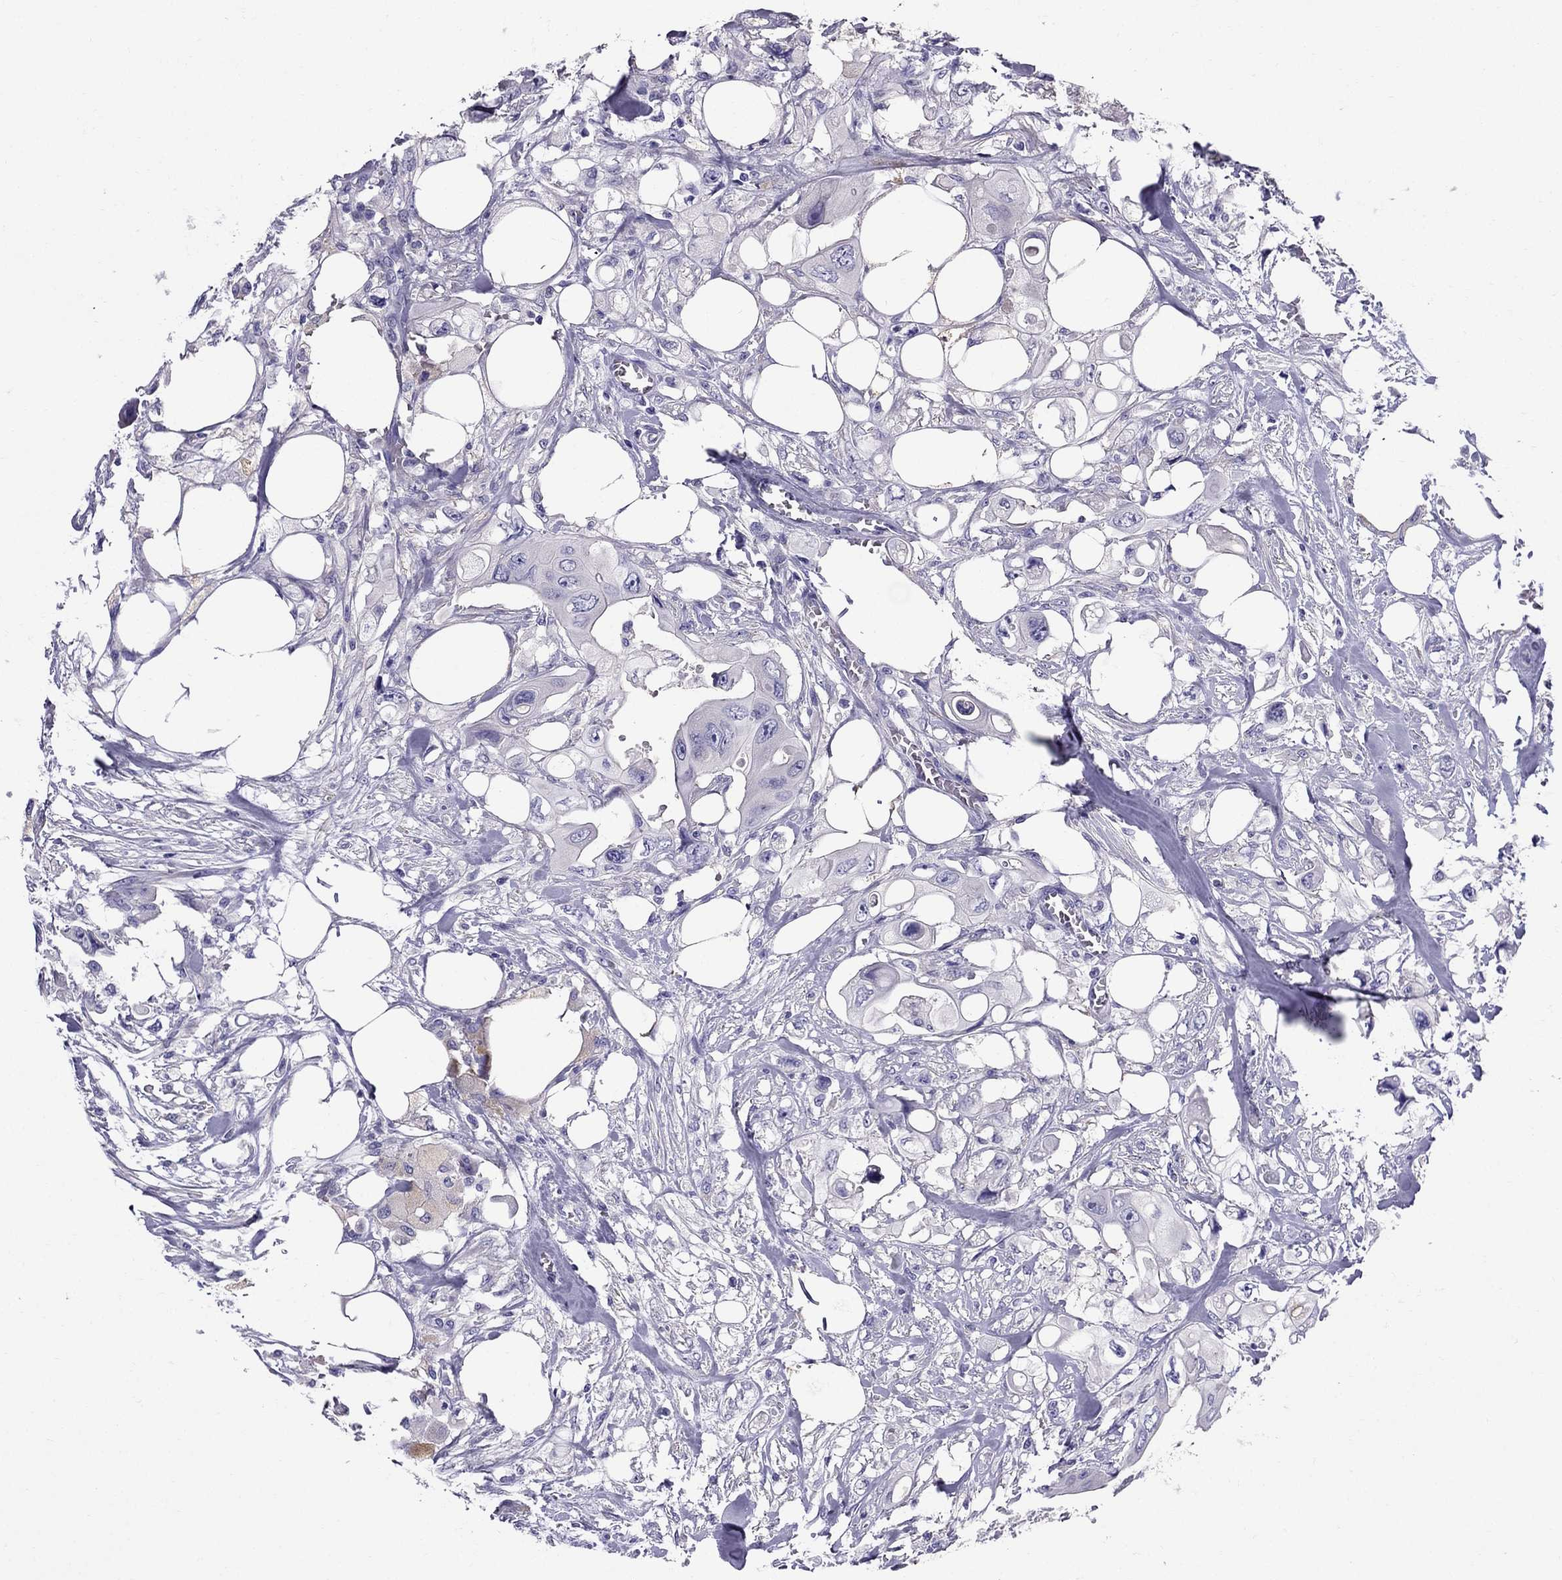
{"staining": {"intensity": "negative", "quantity": "none", "location": "none"}, "tissue": "colorectal cancer", "cell_type": "Tumor cells", "image_type": "cancer", "snomed": [{"axis": "morphology", "description": "Adenocarcinoma, NOS"}, {"axis": "topography", "description": "Rectum"}], "caption": "Tumor cells are negative for protein expression in human adenocarcinoma (colorectal).", "gene": "GPR50", "patient": {"sex": "male", "age": 63}}